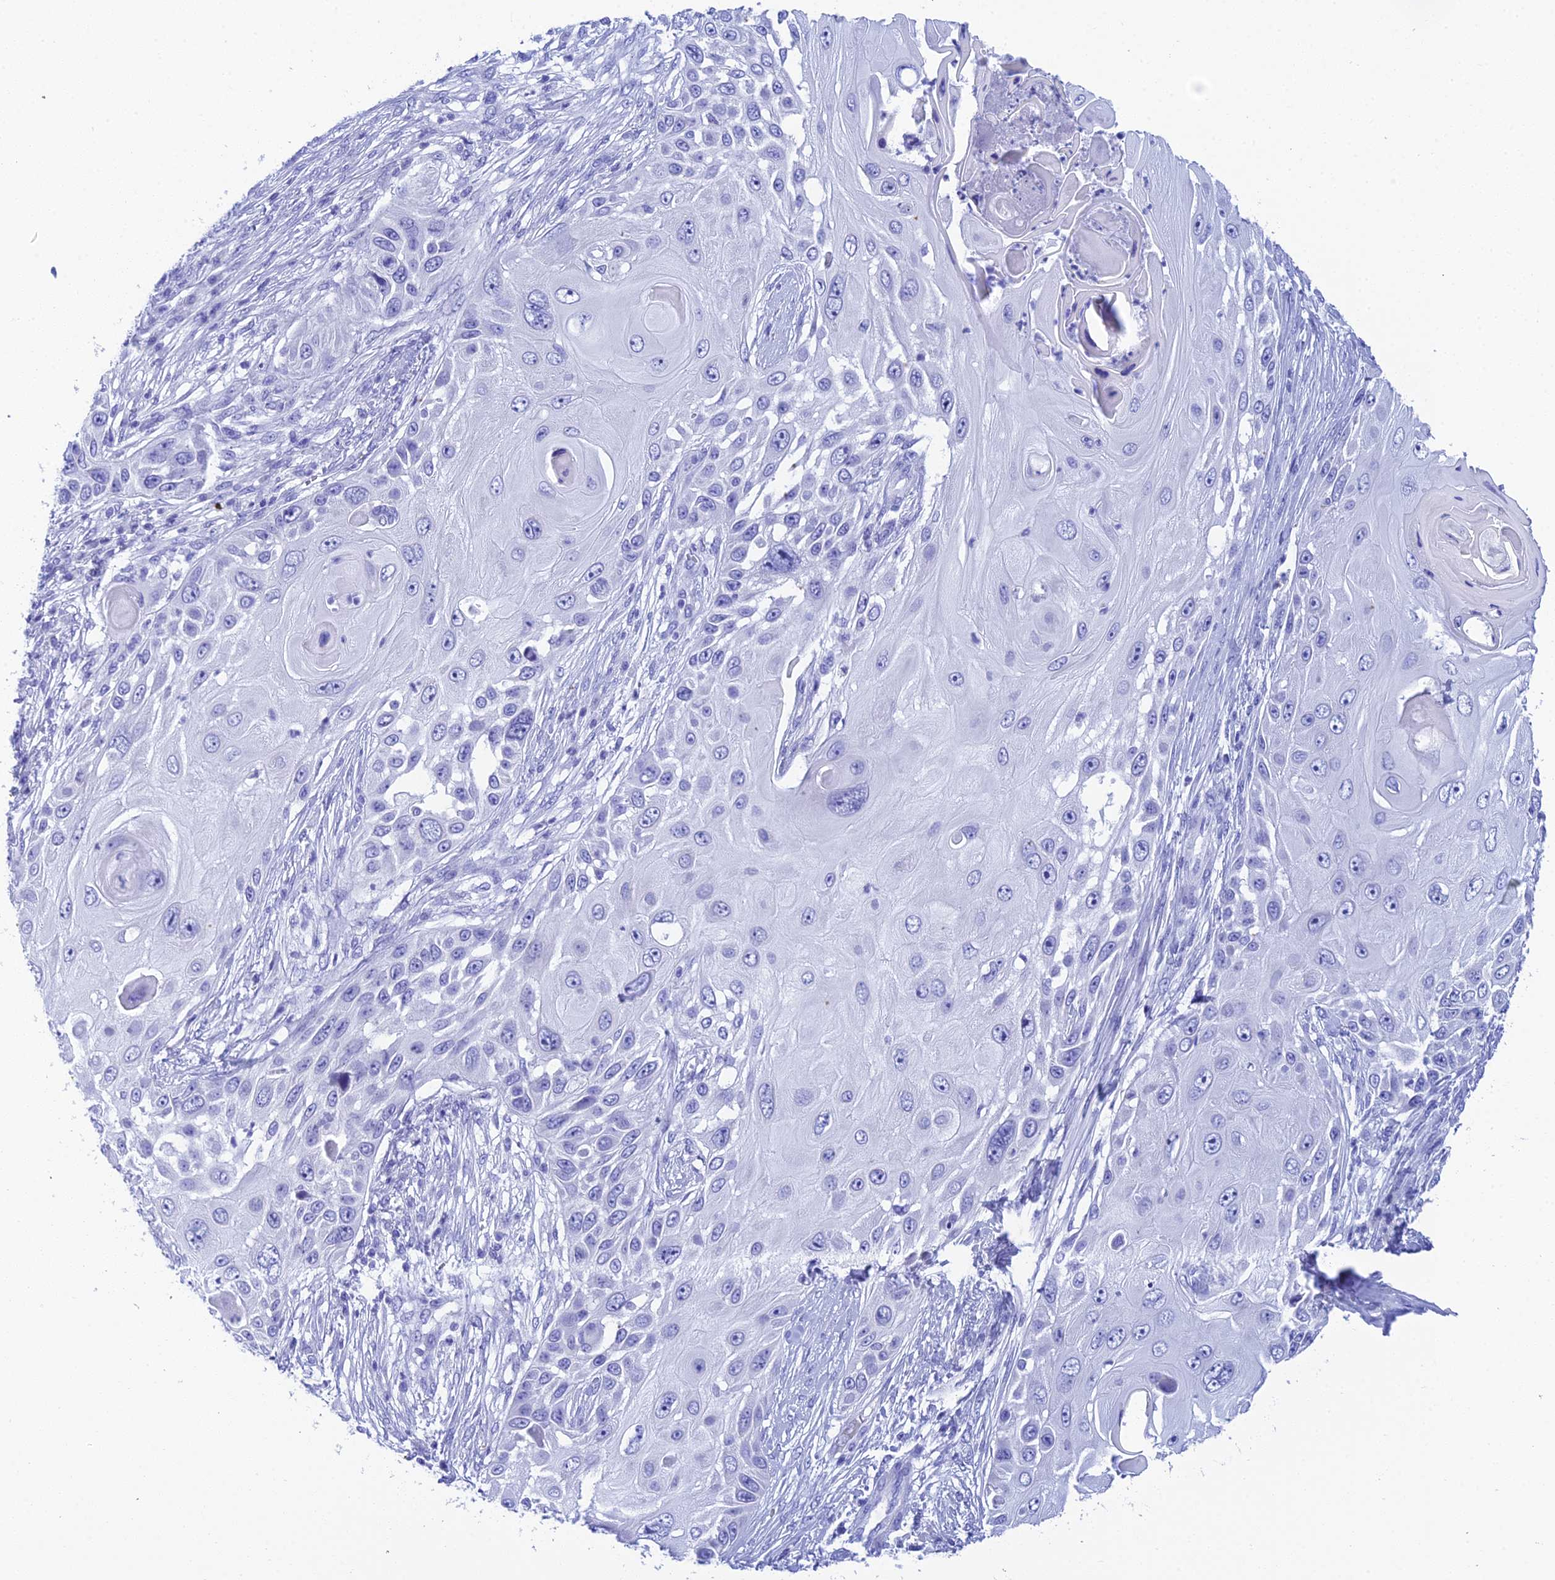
{"staining": {"intensity": "negative", "quantity": "none", "location": "none"}, "tissue": "skin cancer", "cell_type": "Tumor cells", "image_type": "cancer", "snomed": [{"axis": "morphology", "description": "Squamous cell carcinoma, NOS"}, {"axis": "topography", "description": "Skin"}], "caption": "Tumor cells are negative for protein expression in human skin cancer.", "gene": "REG1A", "patient": {"sex": "female", "age": 44}}